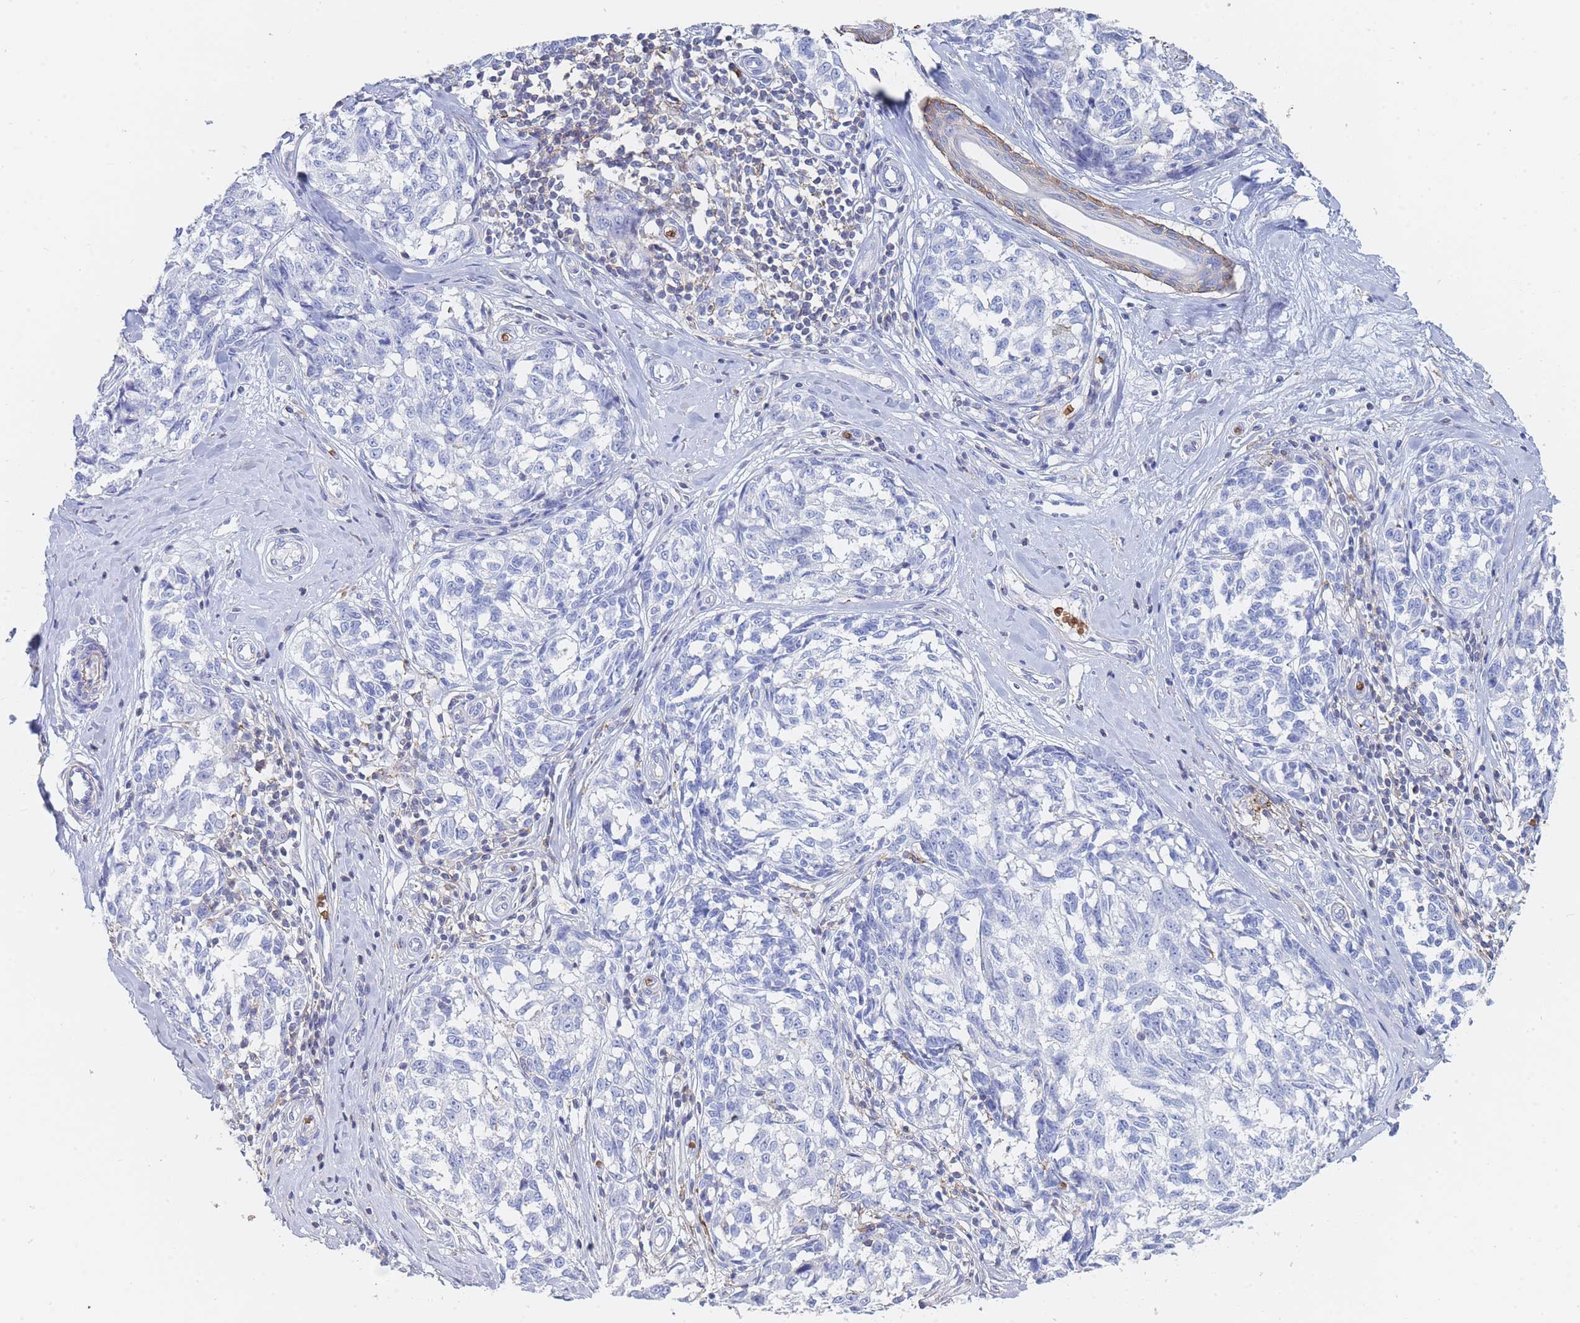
{"staining": {"intensity": "negative", "quantity": "none", "location": "none"}, "tissue": "melanoma", "cell_type": "Tumor cells", "image_type": "cancer", "snomed": [{"axis": "morphology", "description": "Normal tissue, NOS"}, {"axis": "morphology", "description": "Malignant melanoma, NOS"}, {"axis": "topography", "description": "Skin"}], "caption": "Immunohistochemistry (IHC) micrograph of human malignant melanoma stained for a protein (brown), which shows no staining in tumor cells.", "gene": "SLC2A1", "patient": {"sex": "female", "age": 64}}